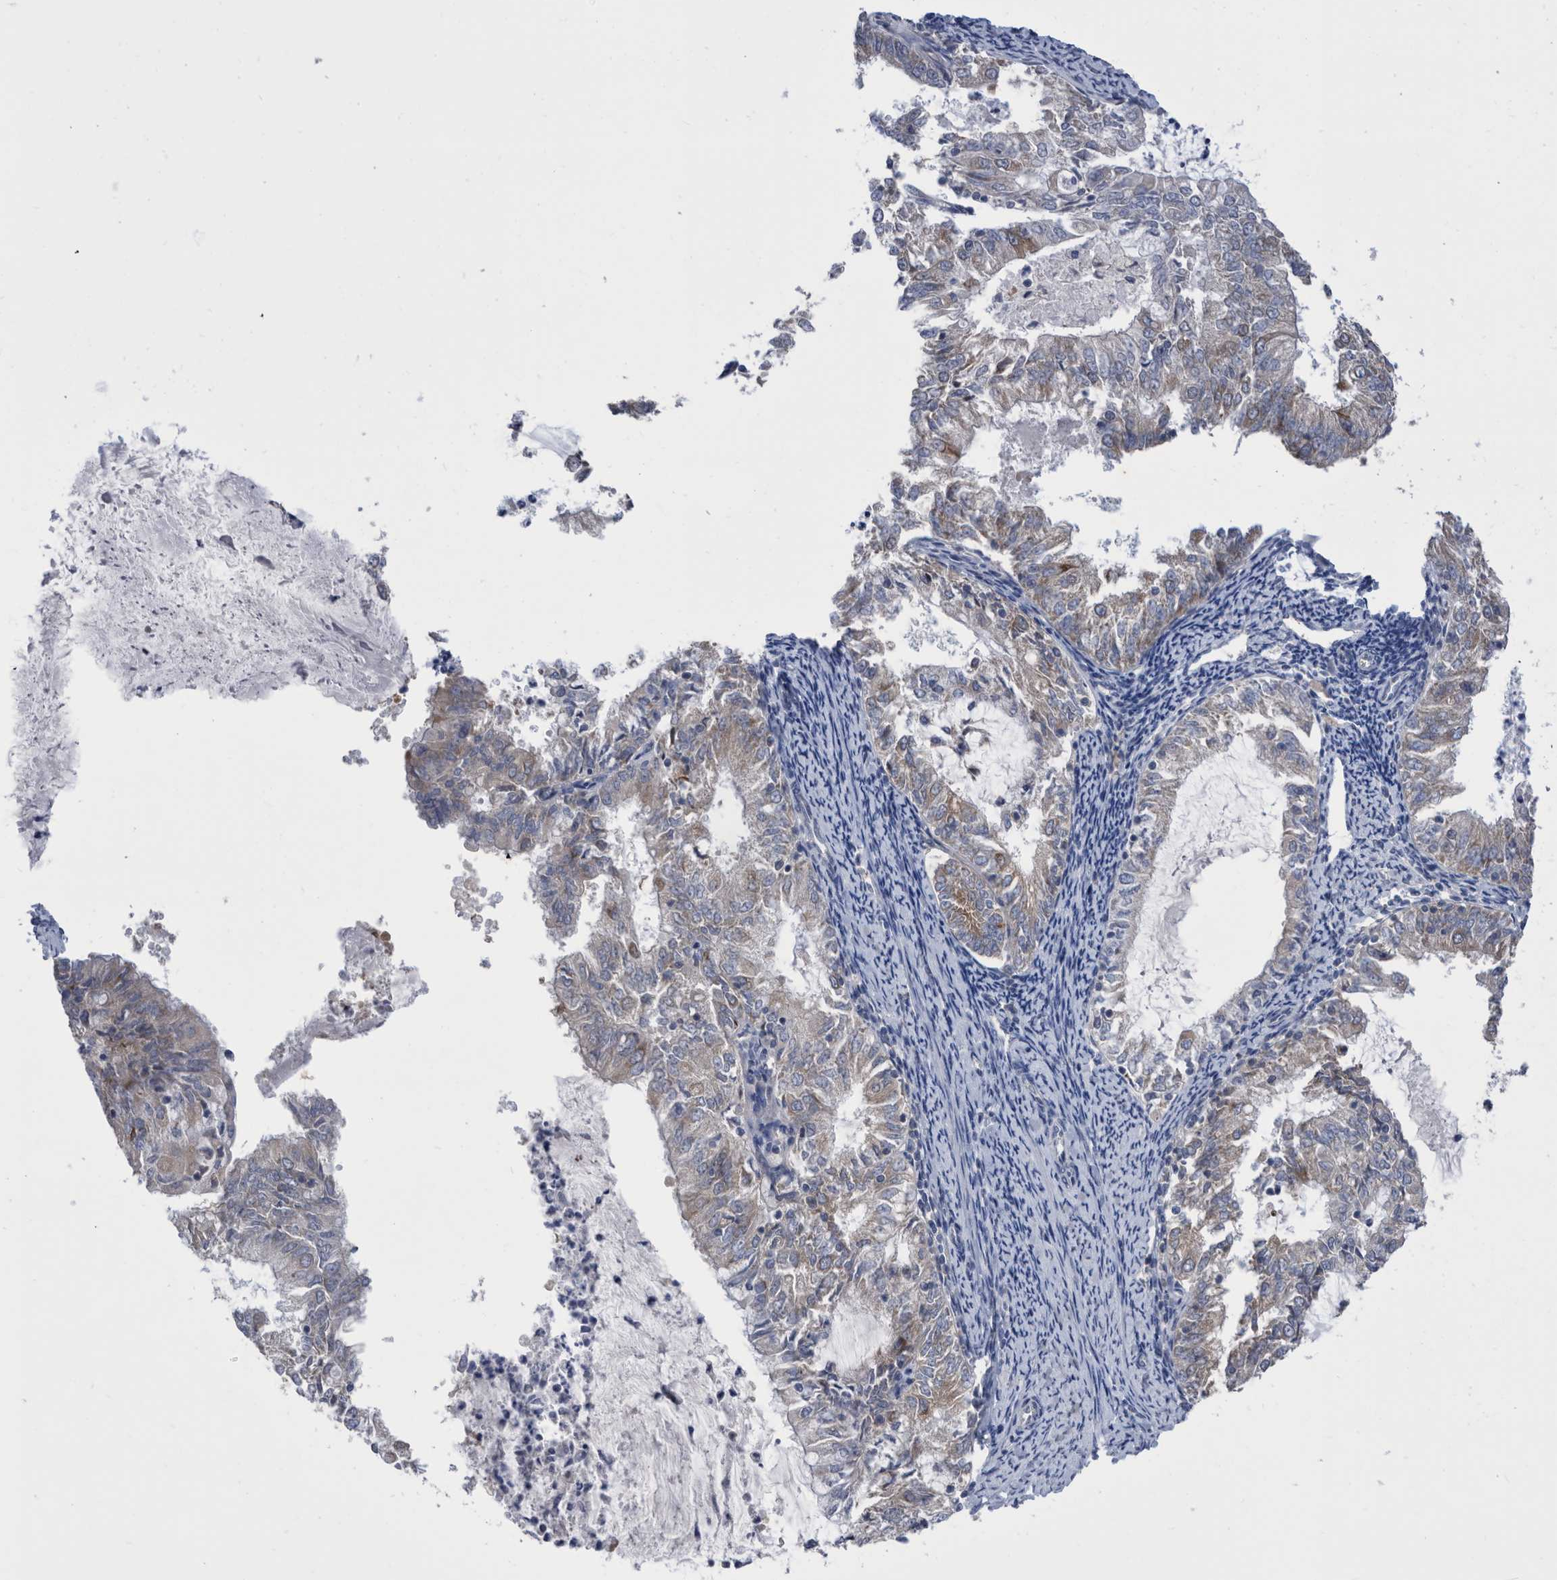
{"staining": {"intensity": "weak", "quantity": "<25%", "location": "cytoplasmic/membranous"}, "tissue": "endometrial cancer", "cell_type": "Tumor cells", "image_type": "cancer", "snomed": [{"axis": "morphology", "description": "Adenocarcinoma, NOS"}, {"axis": "topography", "description": "Endometrium"}], "caption": "This is an immunohistochemistry (IHC) photomicrograph of human endometrial cancer. There is no staining in tumor cells.", "gene": "CCT4", "patient": {"sex": "female", "age": 57}}